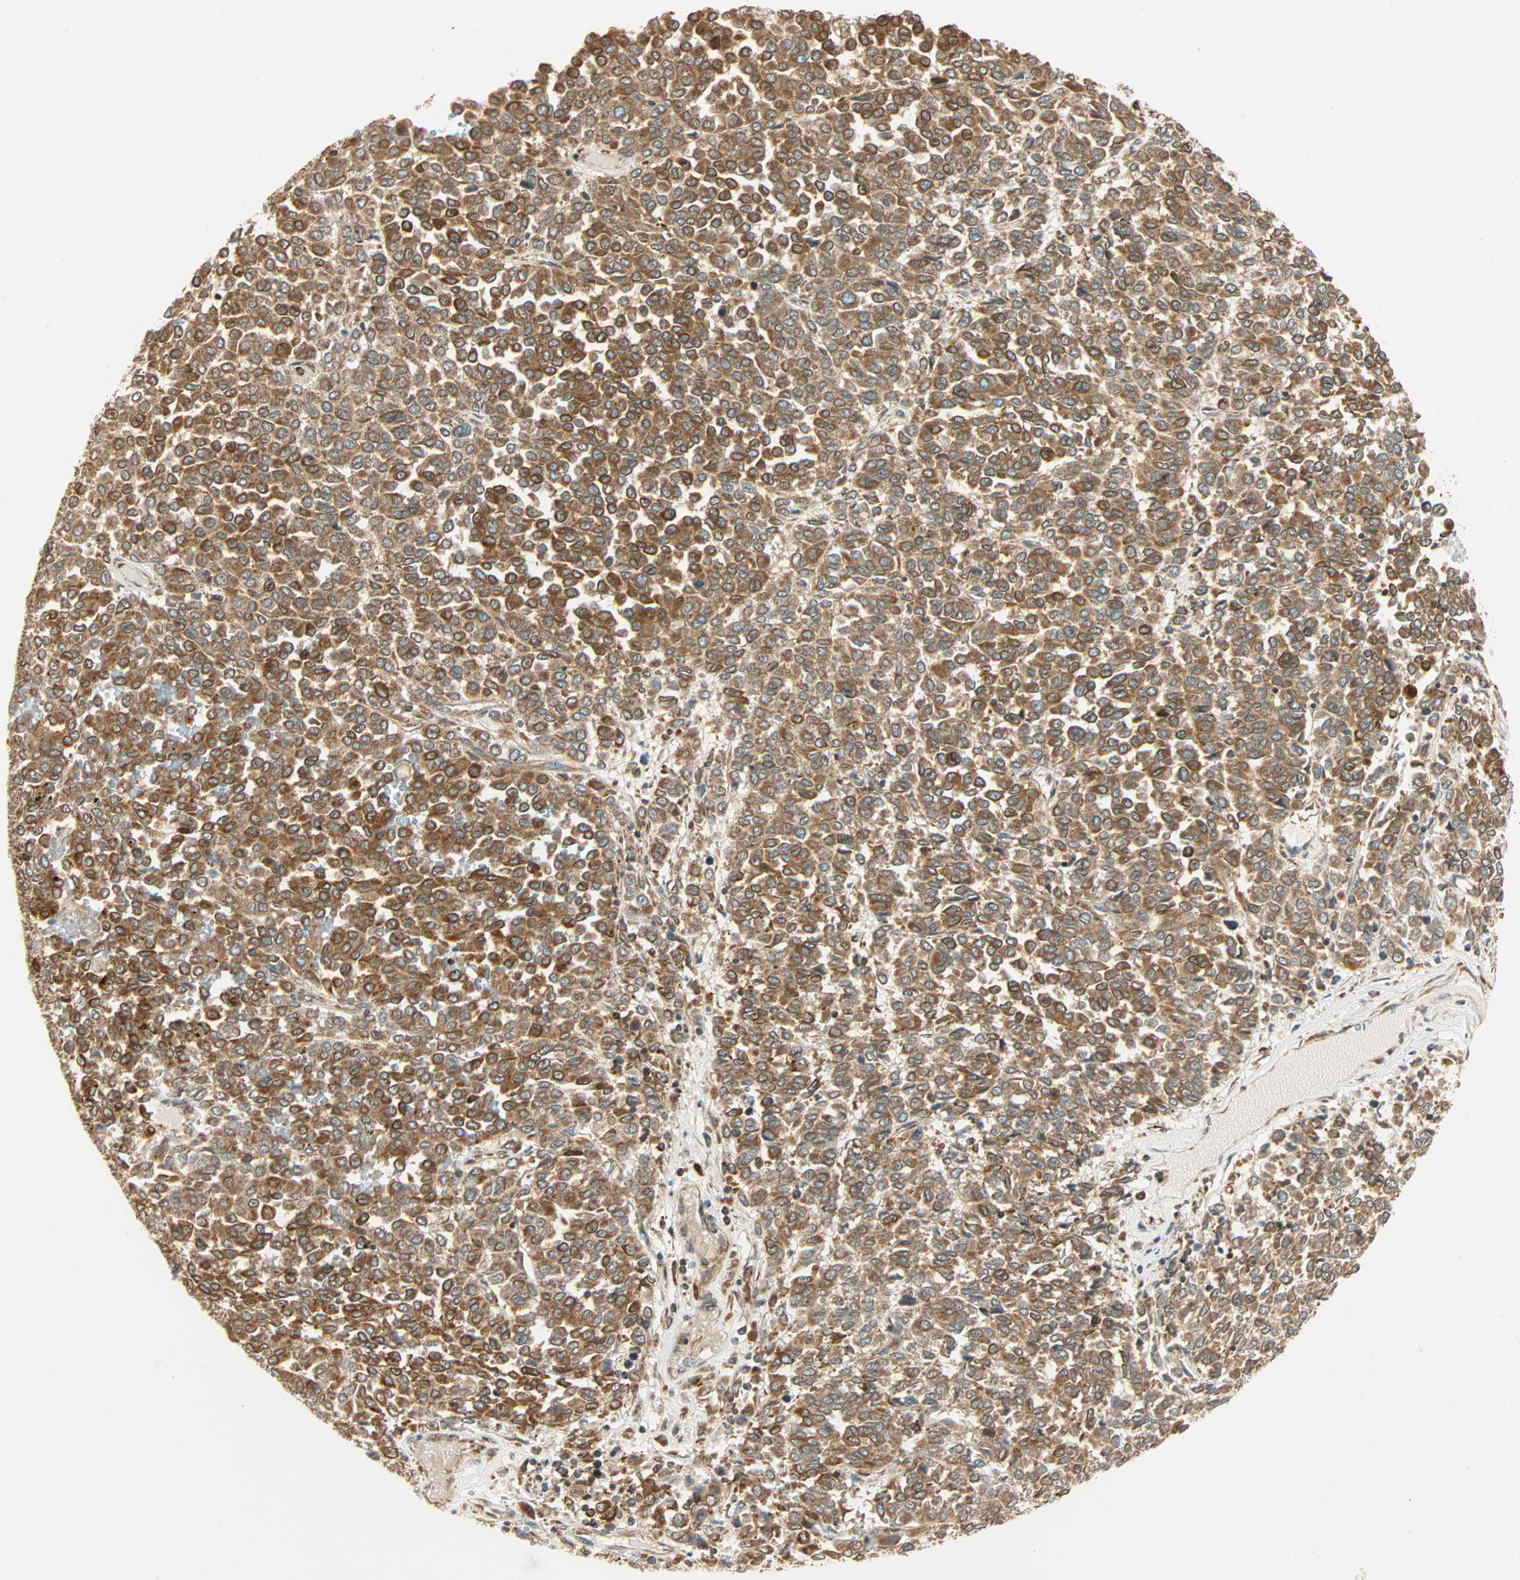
{"staining": {"intensity": "moderate", "quantity": ">75%", "location": "cytoplasmic/membranous"}, "tissue": "melanoma", "cell_type": "Tumor cells", "image_type": "cancer", "snomed": [{"axis": "morphology", "description": "Malignant melanoma, Metastatic site"}, {"axis": "topography", "description": "Pancreas"}], "caption": "About >75% of tumor cells in human melanoma show moderate cytoplasmic/membranous protein staining as visualized by brown immunohistochemical staining.", "gene": "PNPLA6", "patient": {"sex": "female", "age": 30}}